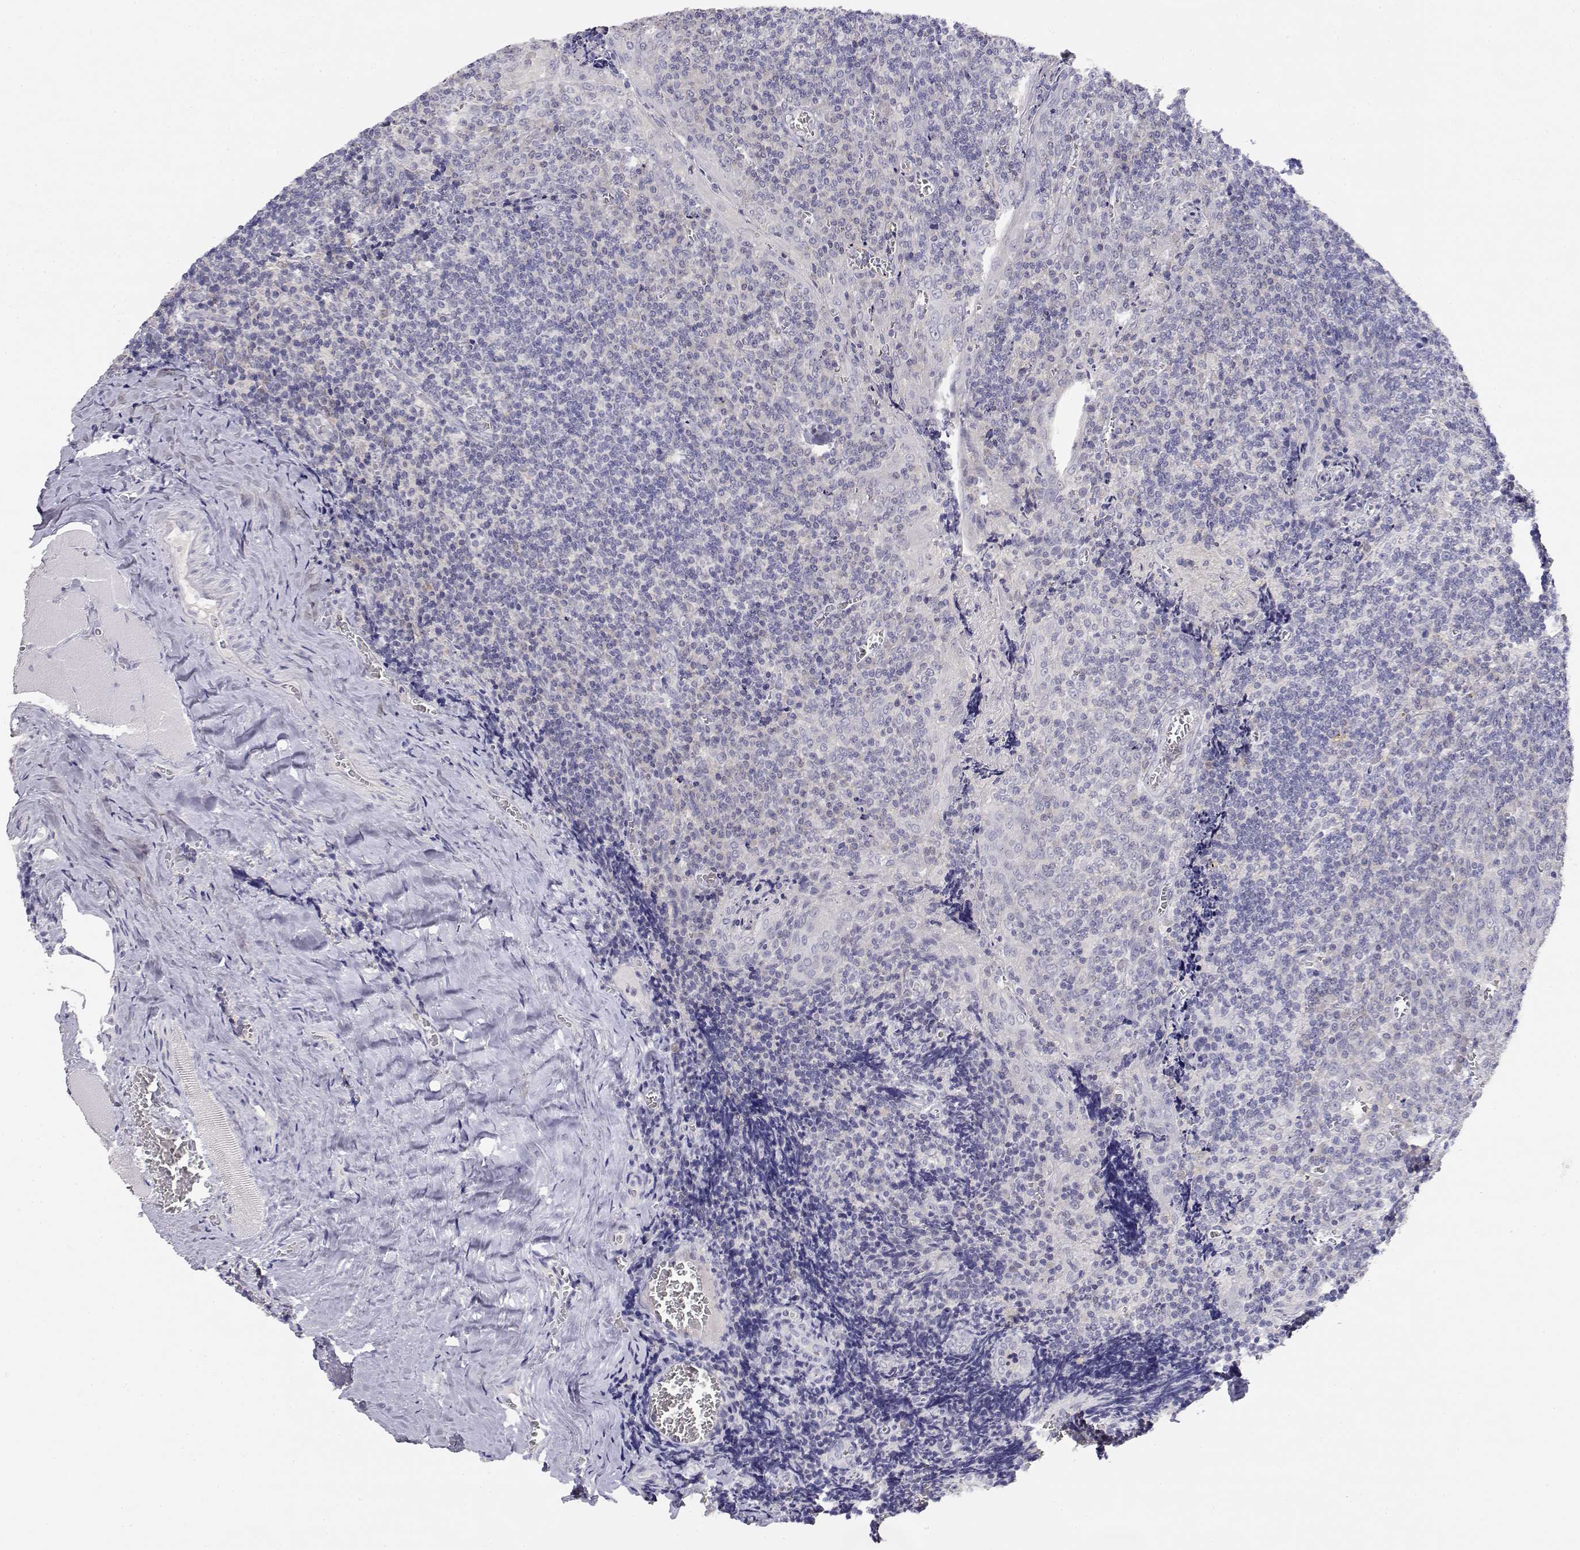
{"staining": {"intensity": "negative", "quantity": "none", "location": "none"}, "tissue": "tonsil", "cell_type": "Germinal center cells", "image_type": "normal", "snomed": [{"axis": "morphology", "description": "Normal tissue, NOS"}, {"axis": "morphology", "description": "Inflammation, NOS"}, {"axis": "topography", "description": "Tonsil"}], "caption": "The IHC image has no significant positivity in germinal center cells of tonsil. (Brightfield microscopy of DAB (3,3'-diaminobenzidine) immunohistochemistry (IHC) at high magnification).", "gene": "ADA", "patient": {"sex": "female", "age": 31}}